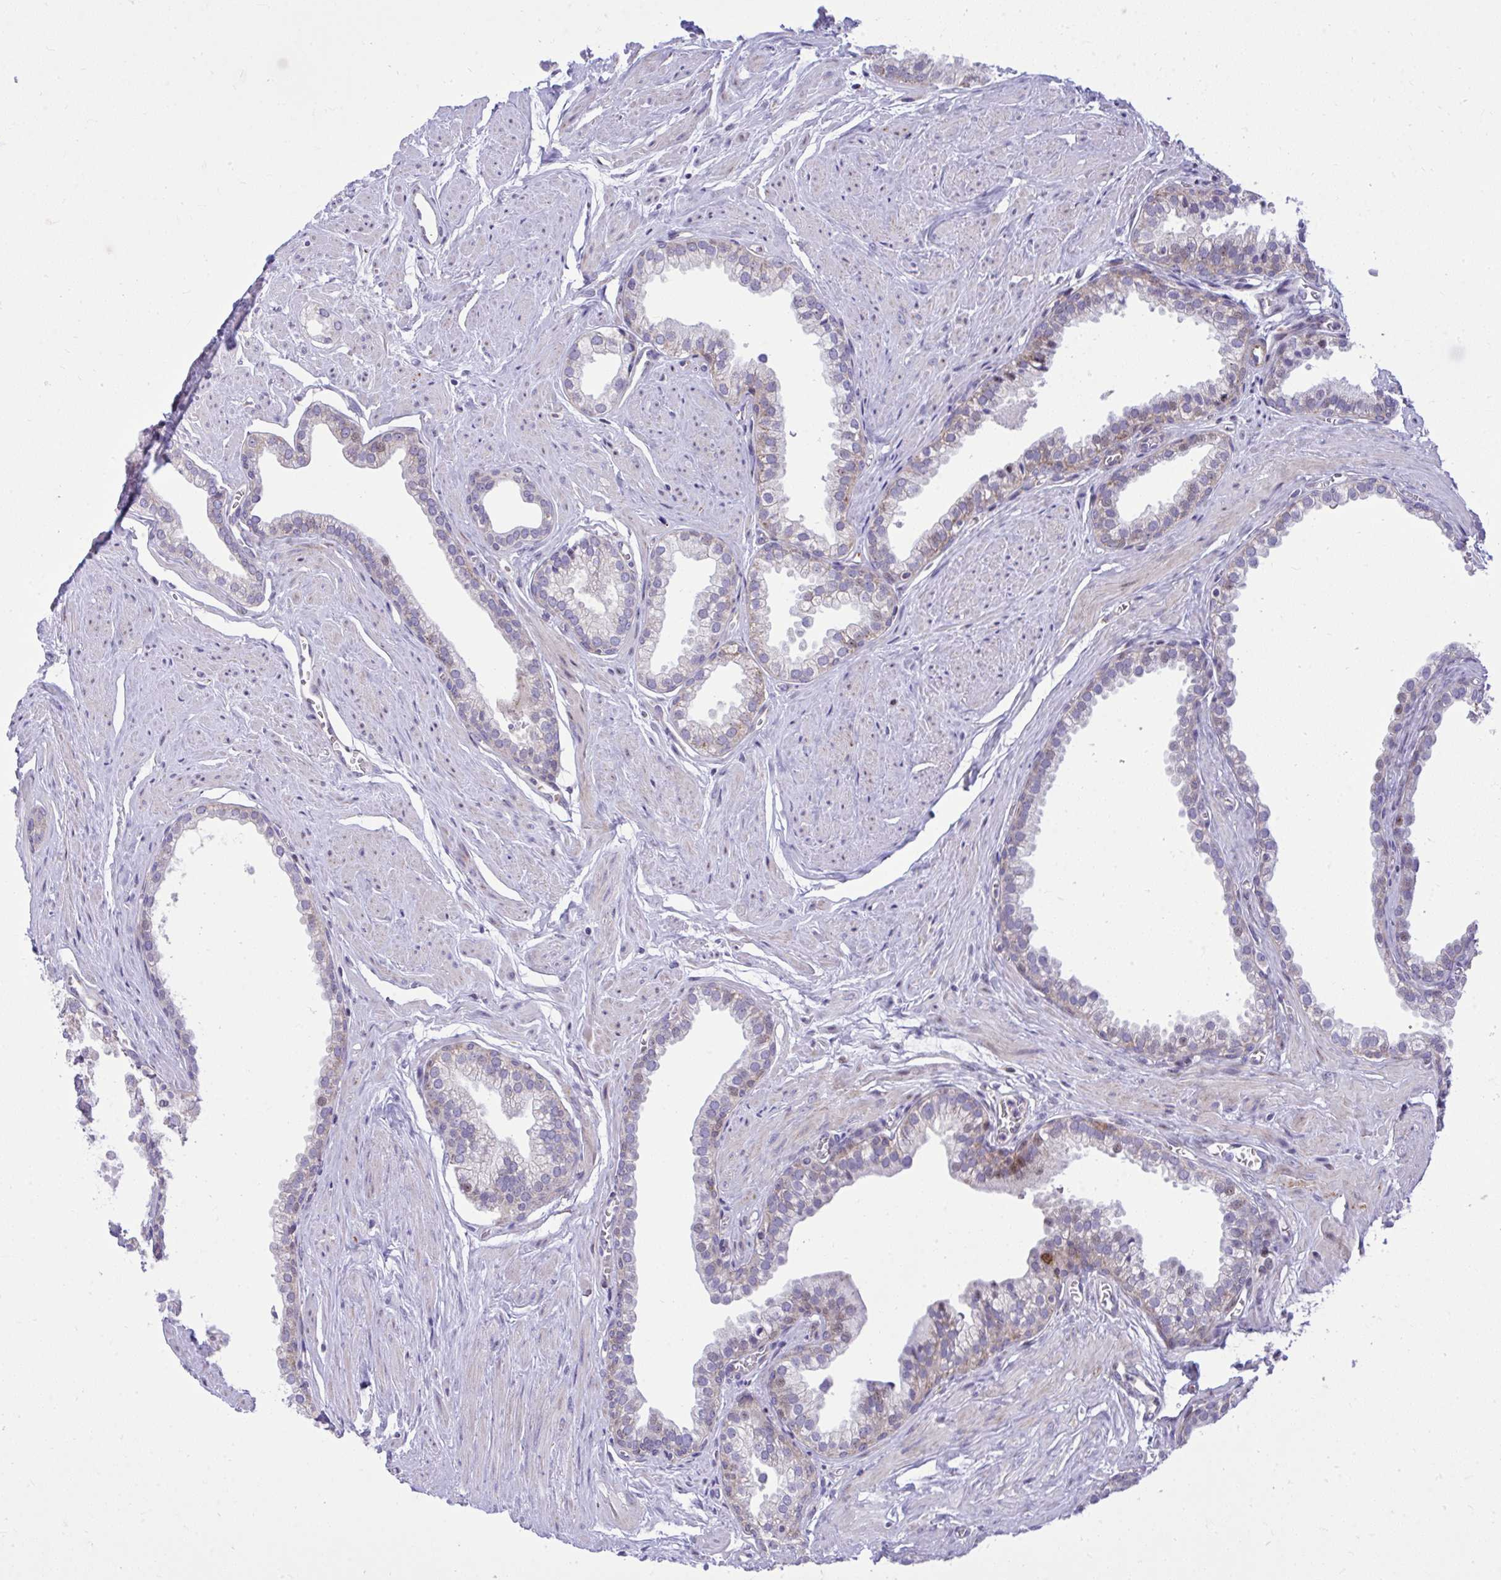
{"staining": {"intensity": "moderate", "quantity": "<25%", "location": "cytoplasmic/membranous"}, "tissue": "prostate", "cell_type": "Glandular cells", "image_type": "normal", "snomed": [{"axis": "morphology", "description": "Normal tissue, NOS"}, {"axis": "topography", "description": "Prostate"}, {"axis": "topography", "description": "Peripheral nerve tissue"}], "caption": "Moderate cytoplasmic/membranous expression for a protein is identified in about <25% of glandular cells of benign prostate using immunohistochemistry.", "gene": "GPRIN3", "patient": {"sex": "male", "age": 55}}